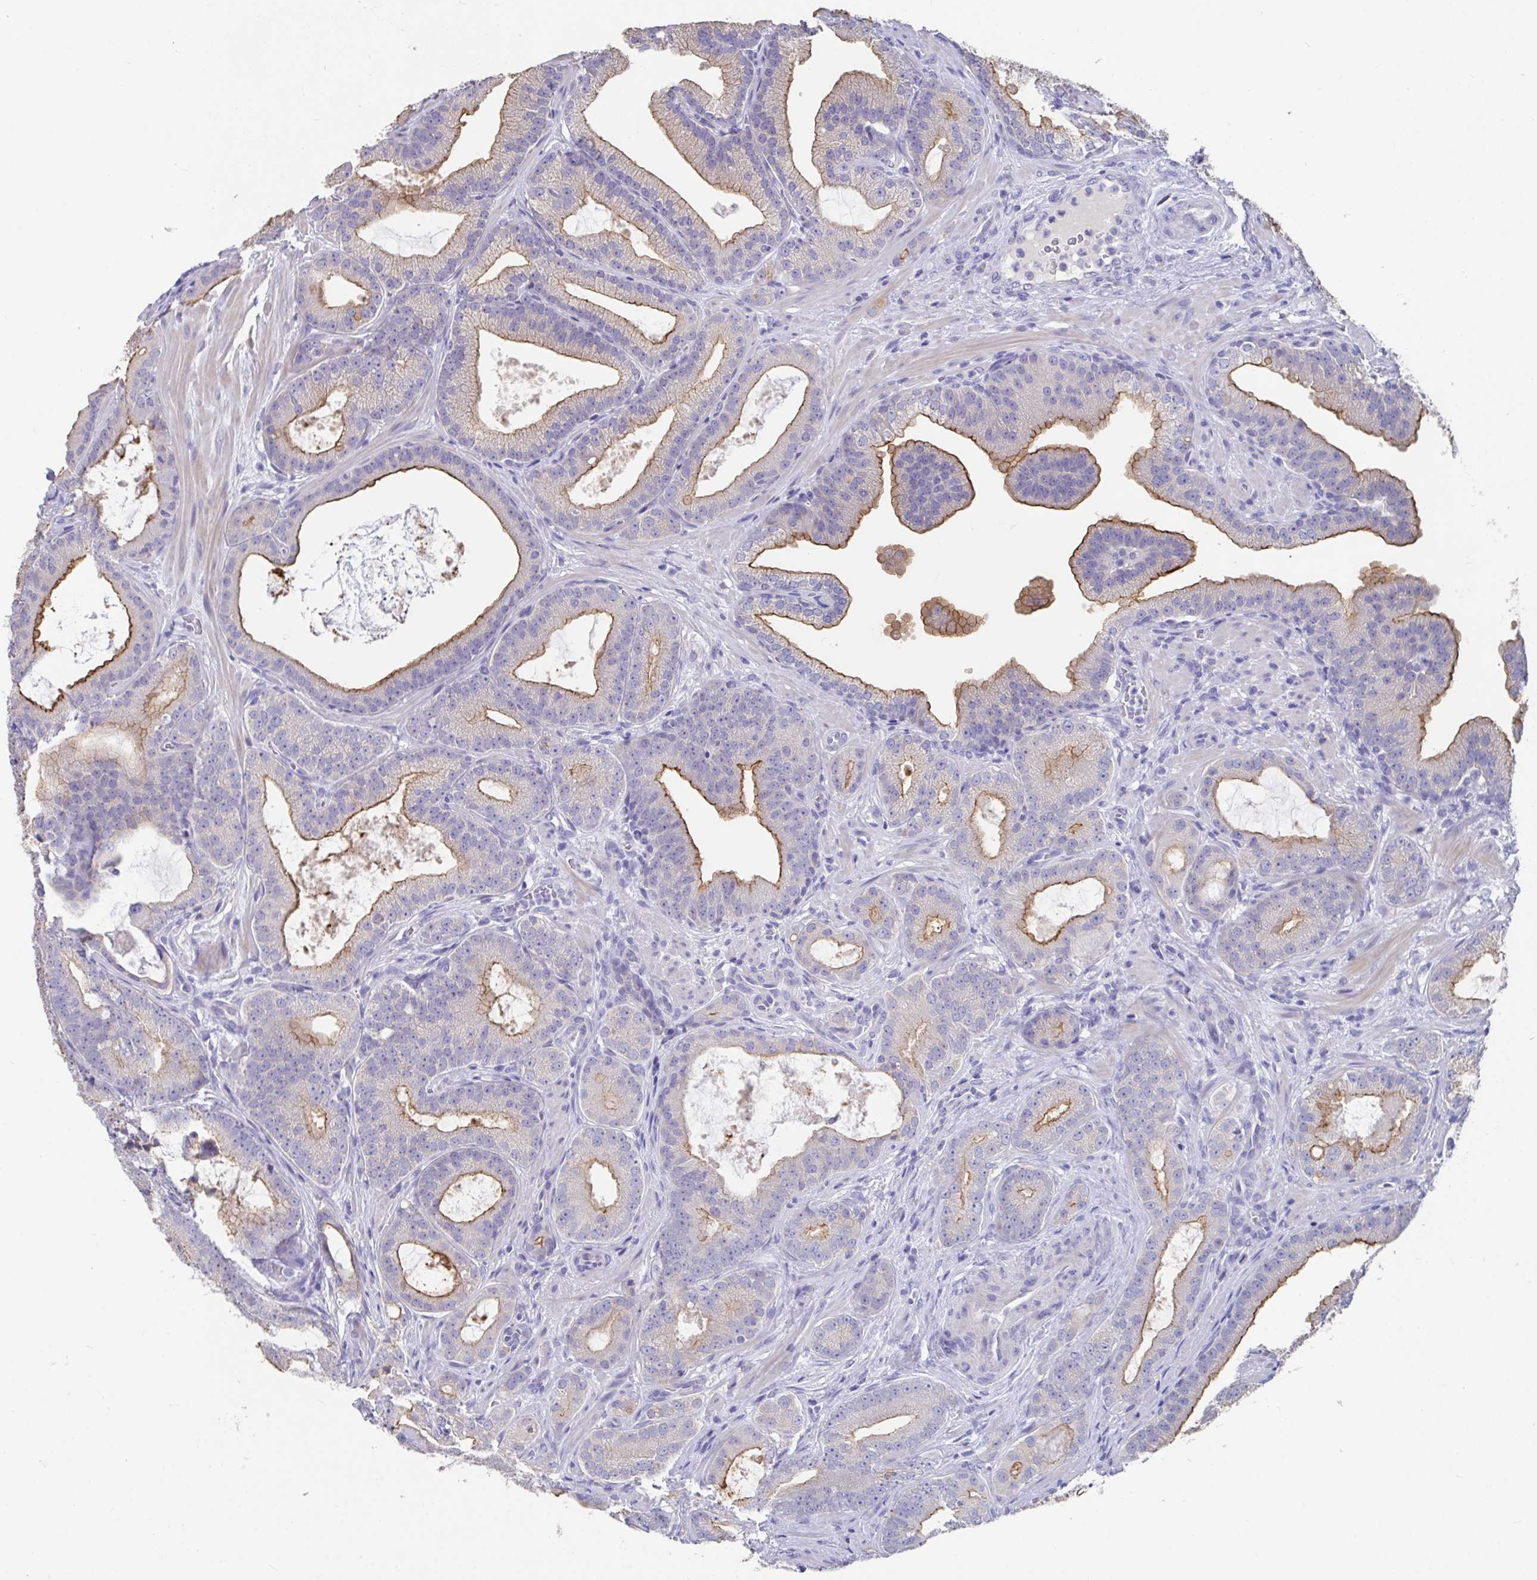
{"staining": {"intensity": "moderate", "quantity": "25%-75%", "location": "cytoplasmic/membranous"}, "tissue": "prostate cancer", "cell_type": "Tumor cells", "image_type": "cancer", "snomed": [{"axis": "morphology", "description": "Adenocarcinoma, High grade"}, {"axis": "topography", "description": "Prostate"}], "caption": "Immunohistochemistry (IHC) (DAB (3,3'-diaminobenzidine)) staining of adenocarcinoma (high-grade) (prostate) displays moderate cytoplasmic/membranous protein positivity in approximately 25%-75% of tumor cells. (DAB IHC with brightfield microscopy, high magnification).", "gene": "SLC44A4", "patient": {"sex": "male", "age": 65}}